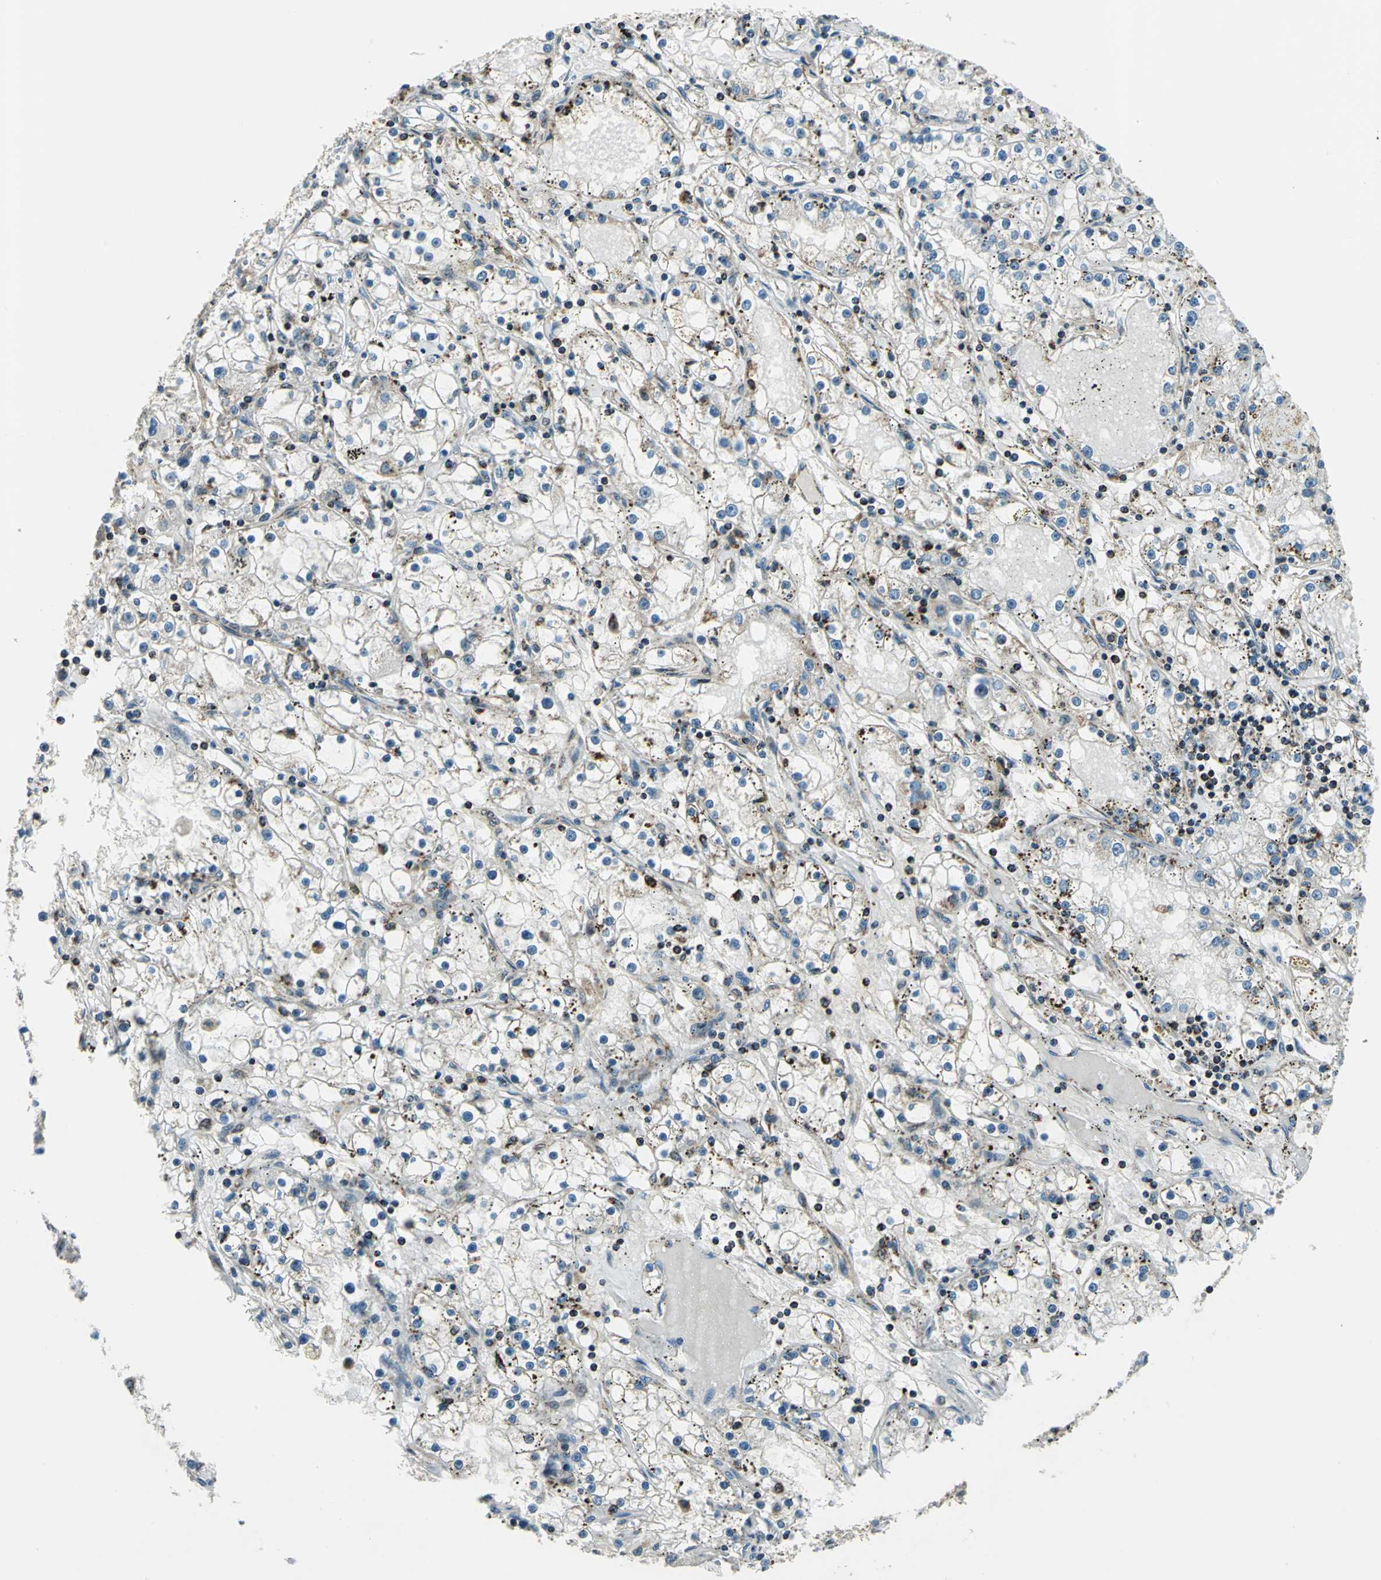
{"staining": {"intensity": "negative", "quantity": "none", "location": "none"}, "tissue": "renal cancer", "cell_type": "Tumor cells", "image_type": "cancer", "snomed": [{"axis": "morphology", "description": "Adenocarcinoma, NOS"}, {"axis": "topography", "description": "Kidney"}], "caption": "A high-resolution micrograph shows immunohistochemistry (IHC) staining of adenocarcinoma (renal), which reveals no significant expression in tumor cells.", "gene": "NUDT2", "patient": {"sex": "male", "age": 56}}